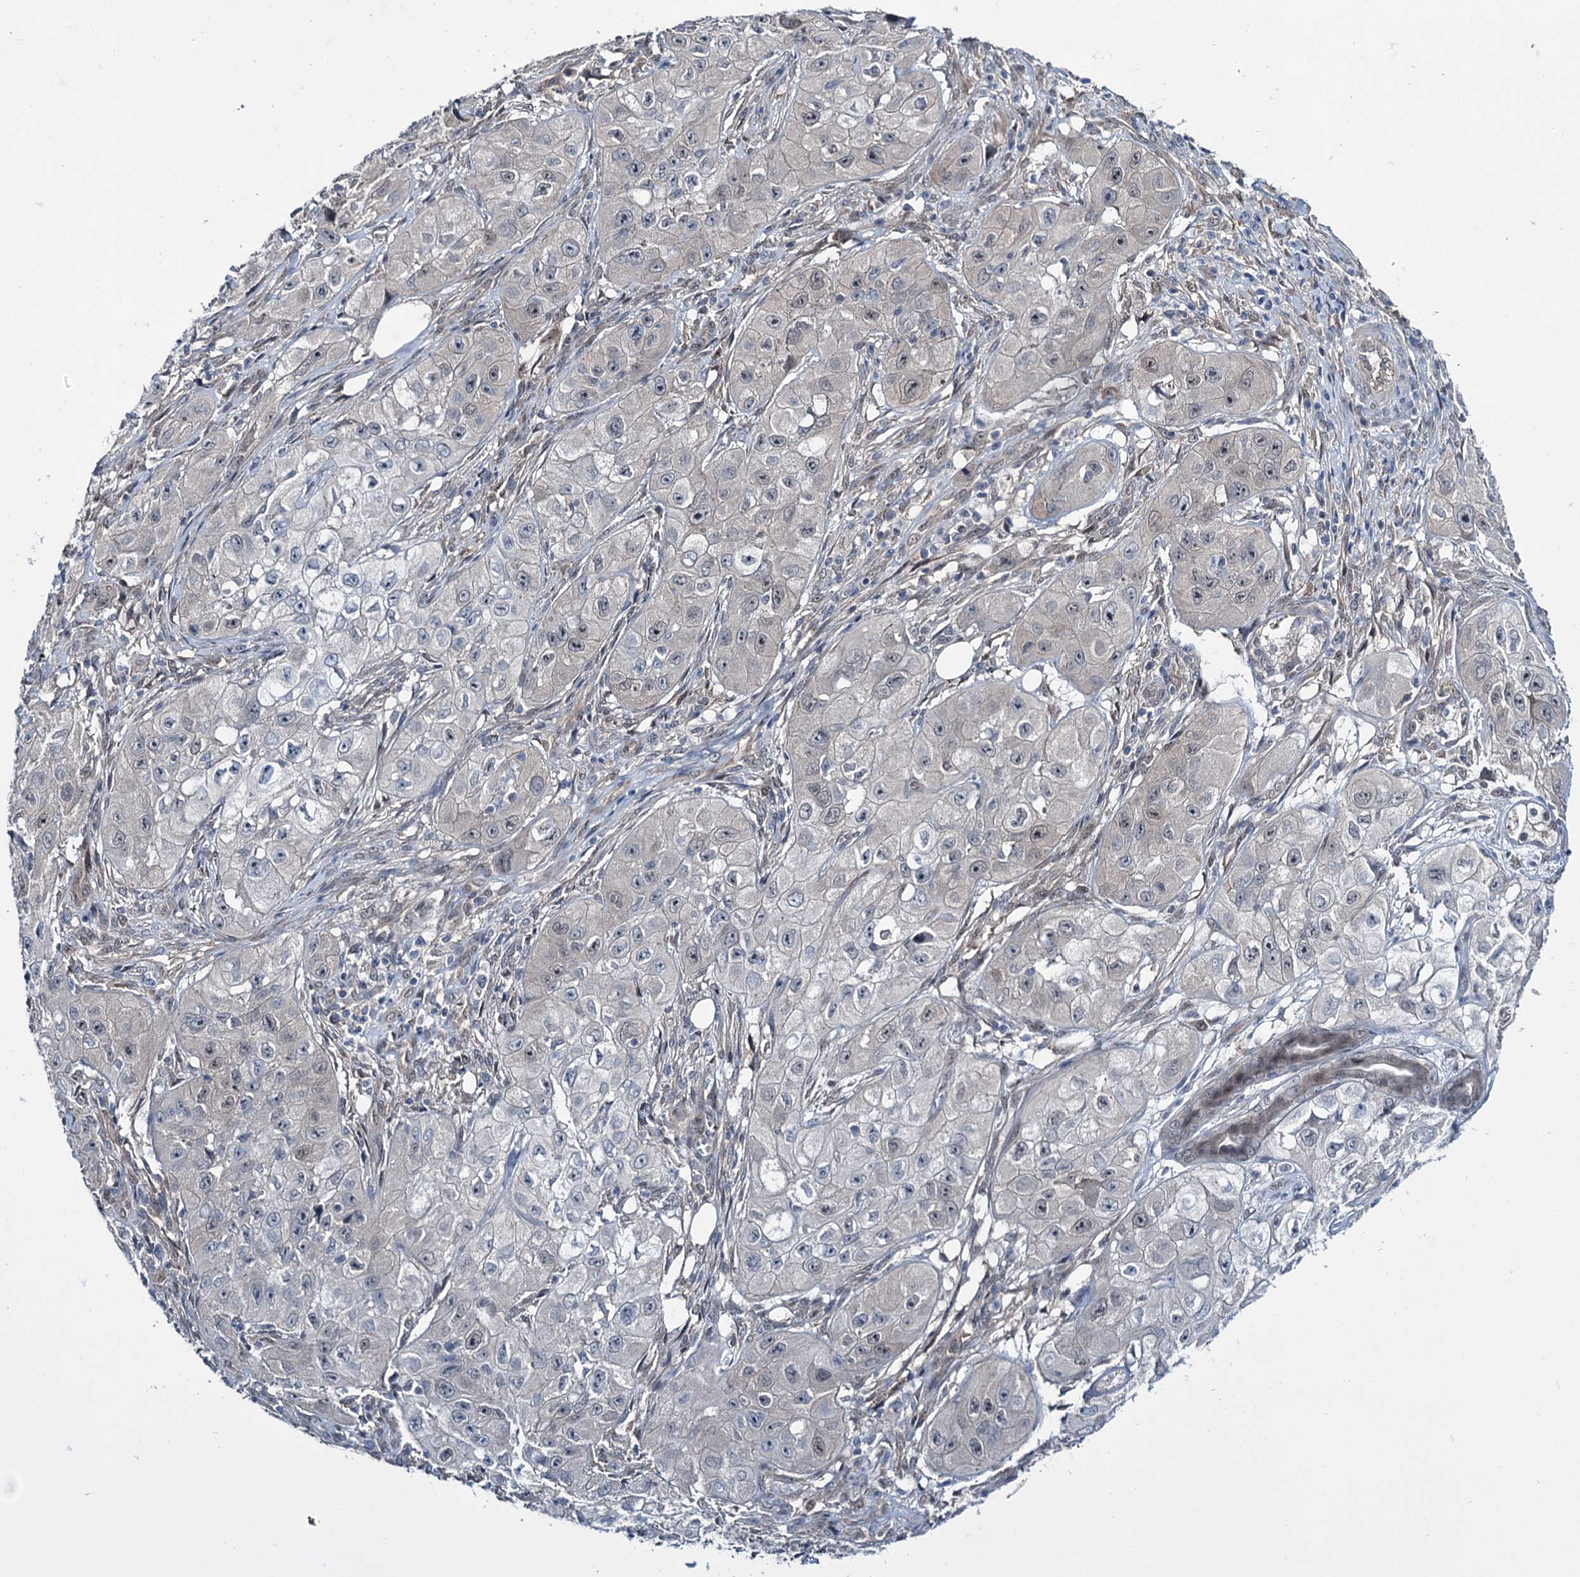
{"staining": {"intensity": "negative", "quantity": "none", "location": "none"}, "tissue": "skin cancer", "cell_type": "Tumor cells", "image_type": "cancer", "snomed": [{"axis": "morphology", "description": "Squamous cell carcinoma, NOS"}, {"axis": "topography", "description": "Skin"}, {"axis": "topography", "description": "Subcutis"}], "caption": "There is no significant expression in tumor cells of squamous cell carcinoma (skin).", "gene": "DCUN1D4", "patient": {"sex": "male", "age": 73}}